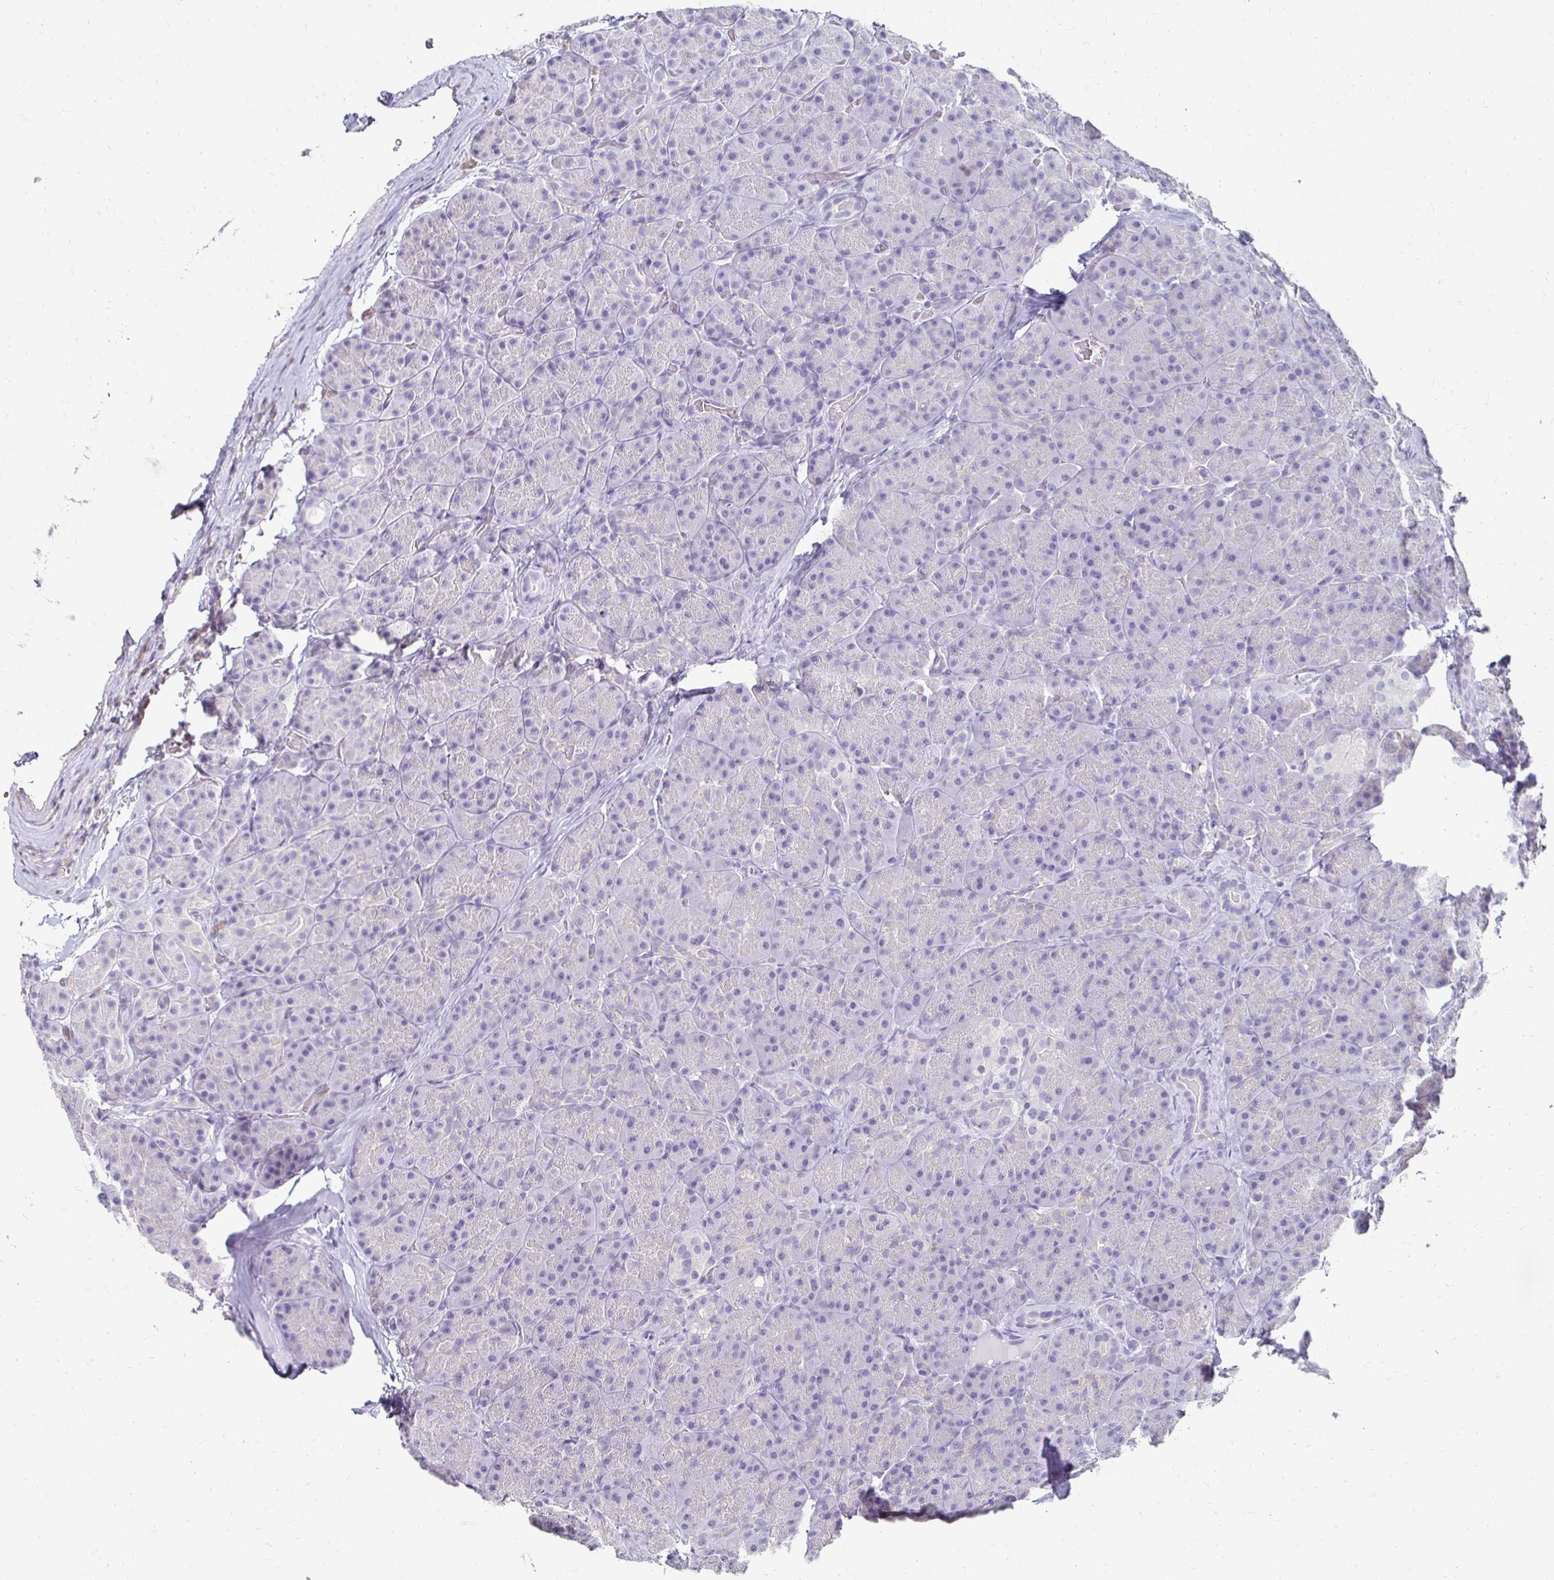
{"staining": {"intensity": "negative", "quantity": "none", "location": "none"}, "tissue": "pancreas", "cell_type": "Exocrine glandular cells", "image_type": "normal", "snomed": [{"axis": "morphology", "description": "Normal tissue, NOS"}, {"axis": "topography", "description": "Pancreas"}], "caption": "There is no significant expression in exocrine glandular cells of pancreas. Brightfield microscopy of IHC stained with DAB (3,3'-diaminobenzidine) (brown) and hematoxylin (blue), captured at high magnification.", "gene": "GK2", "patient": {"sex": "male", "age": 57}}